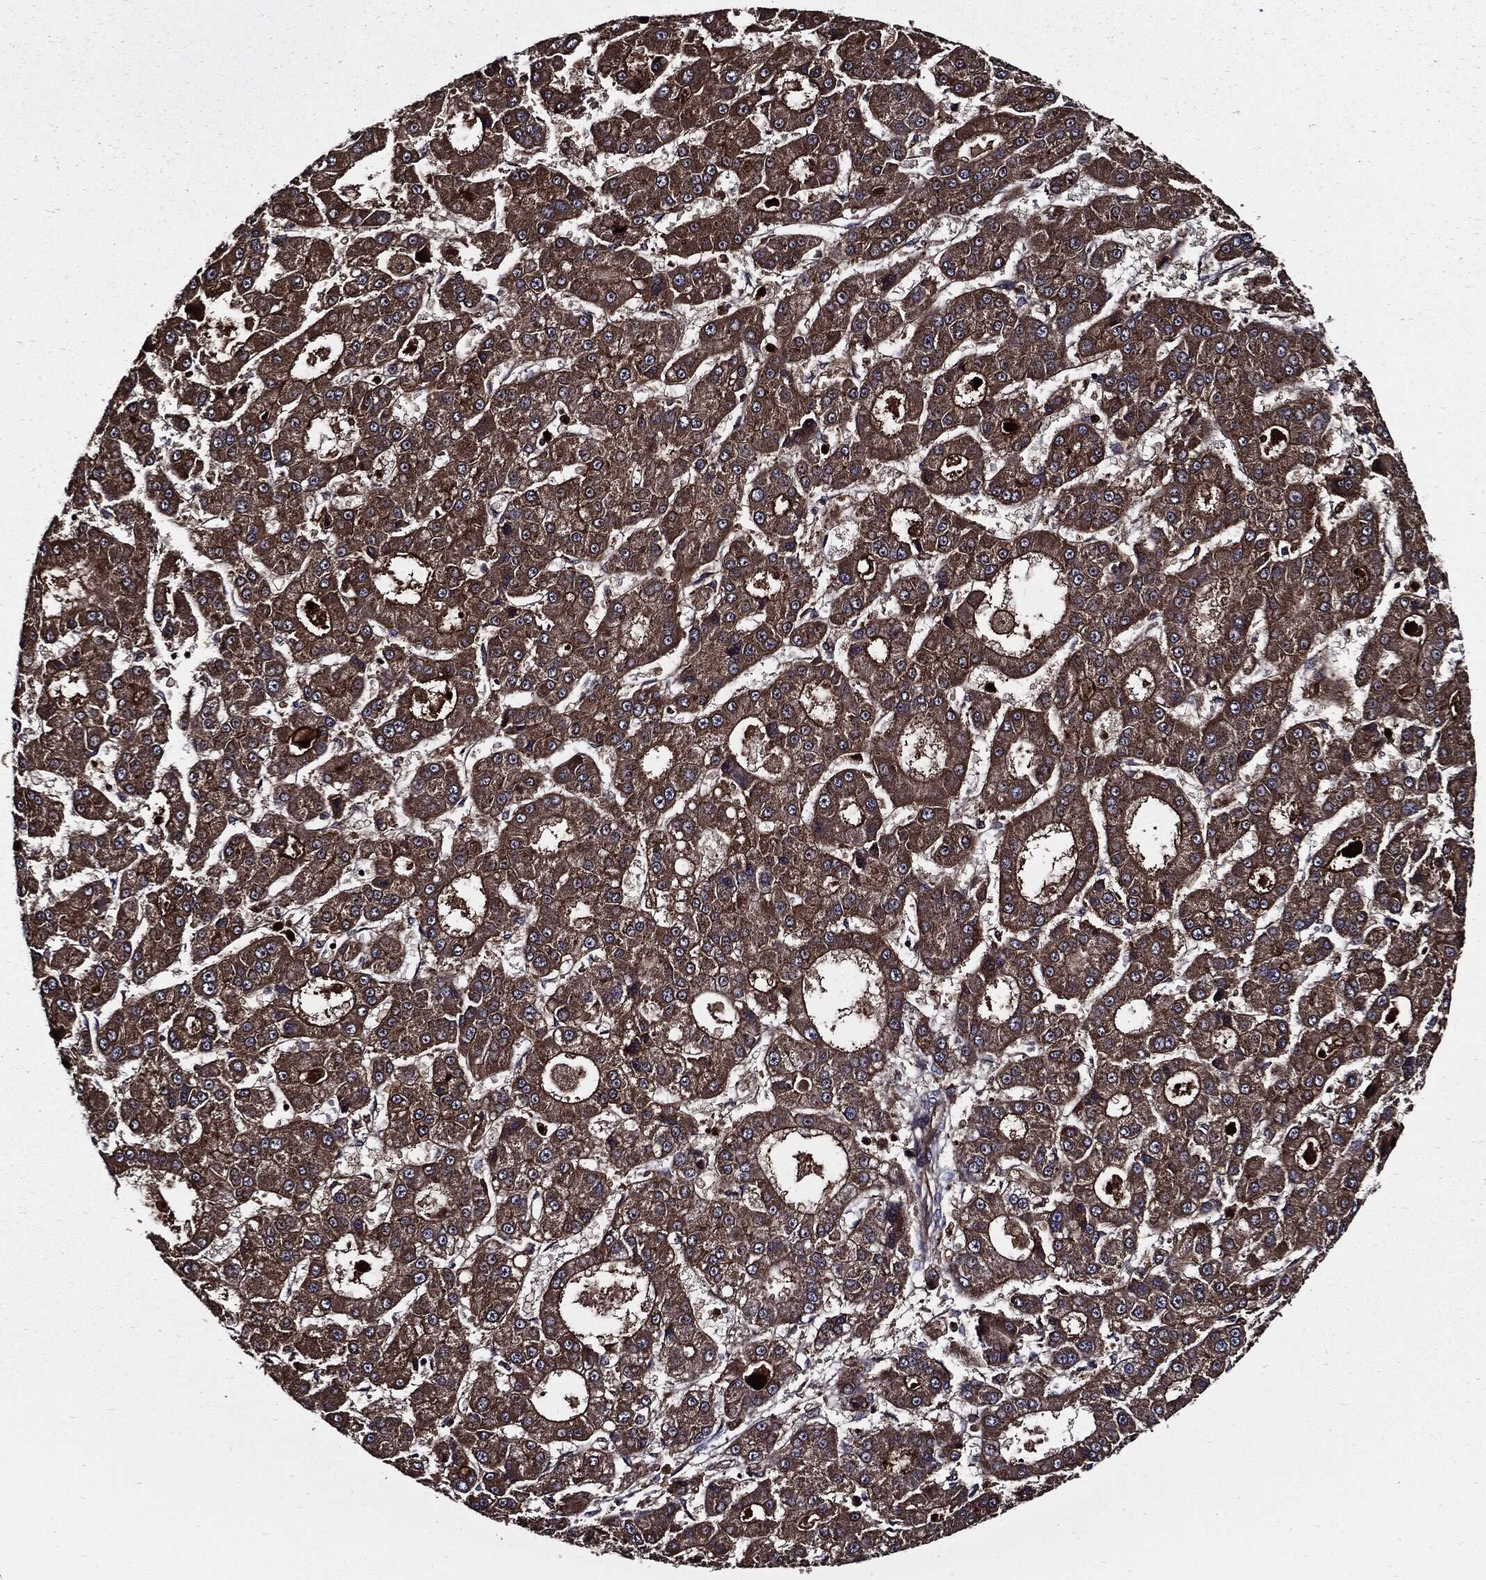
{"staining": {"intensity": "strong", "quantity": "25%-75%", "location": "cytoplasmic/membranous"}, "tissue": "liver cancer", "cell_type": "Tumor cells", "image_type": "cancer", "snomed": [{"axis": "morphology", "description": "Carcinoma, Hepatocellular, NOS"}, {"axis": "topography", "description": "Liver"}], "caption": "Hepatocellular carcinoma (liver) stained with DAB IHC demonstrates high levels of strong cytoplasmic/membranous expression in approximately 25%-75% of tumor cells.", "gene": "PDCD6IP", "patient": {"sex": "male", "age": 70}}